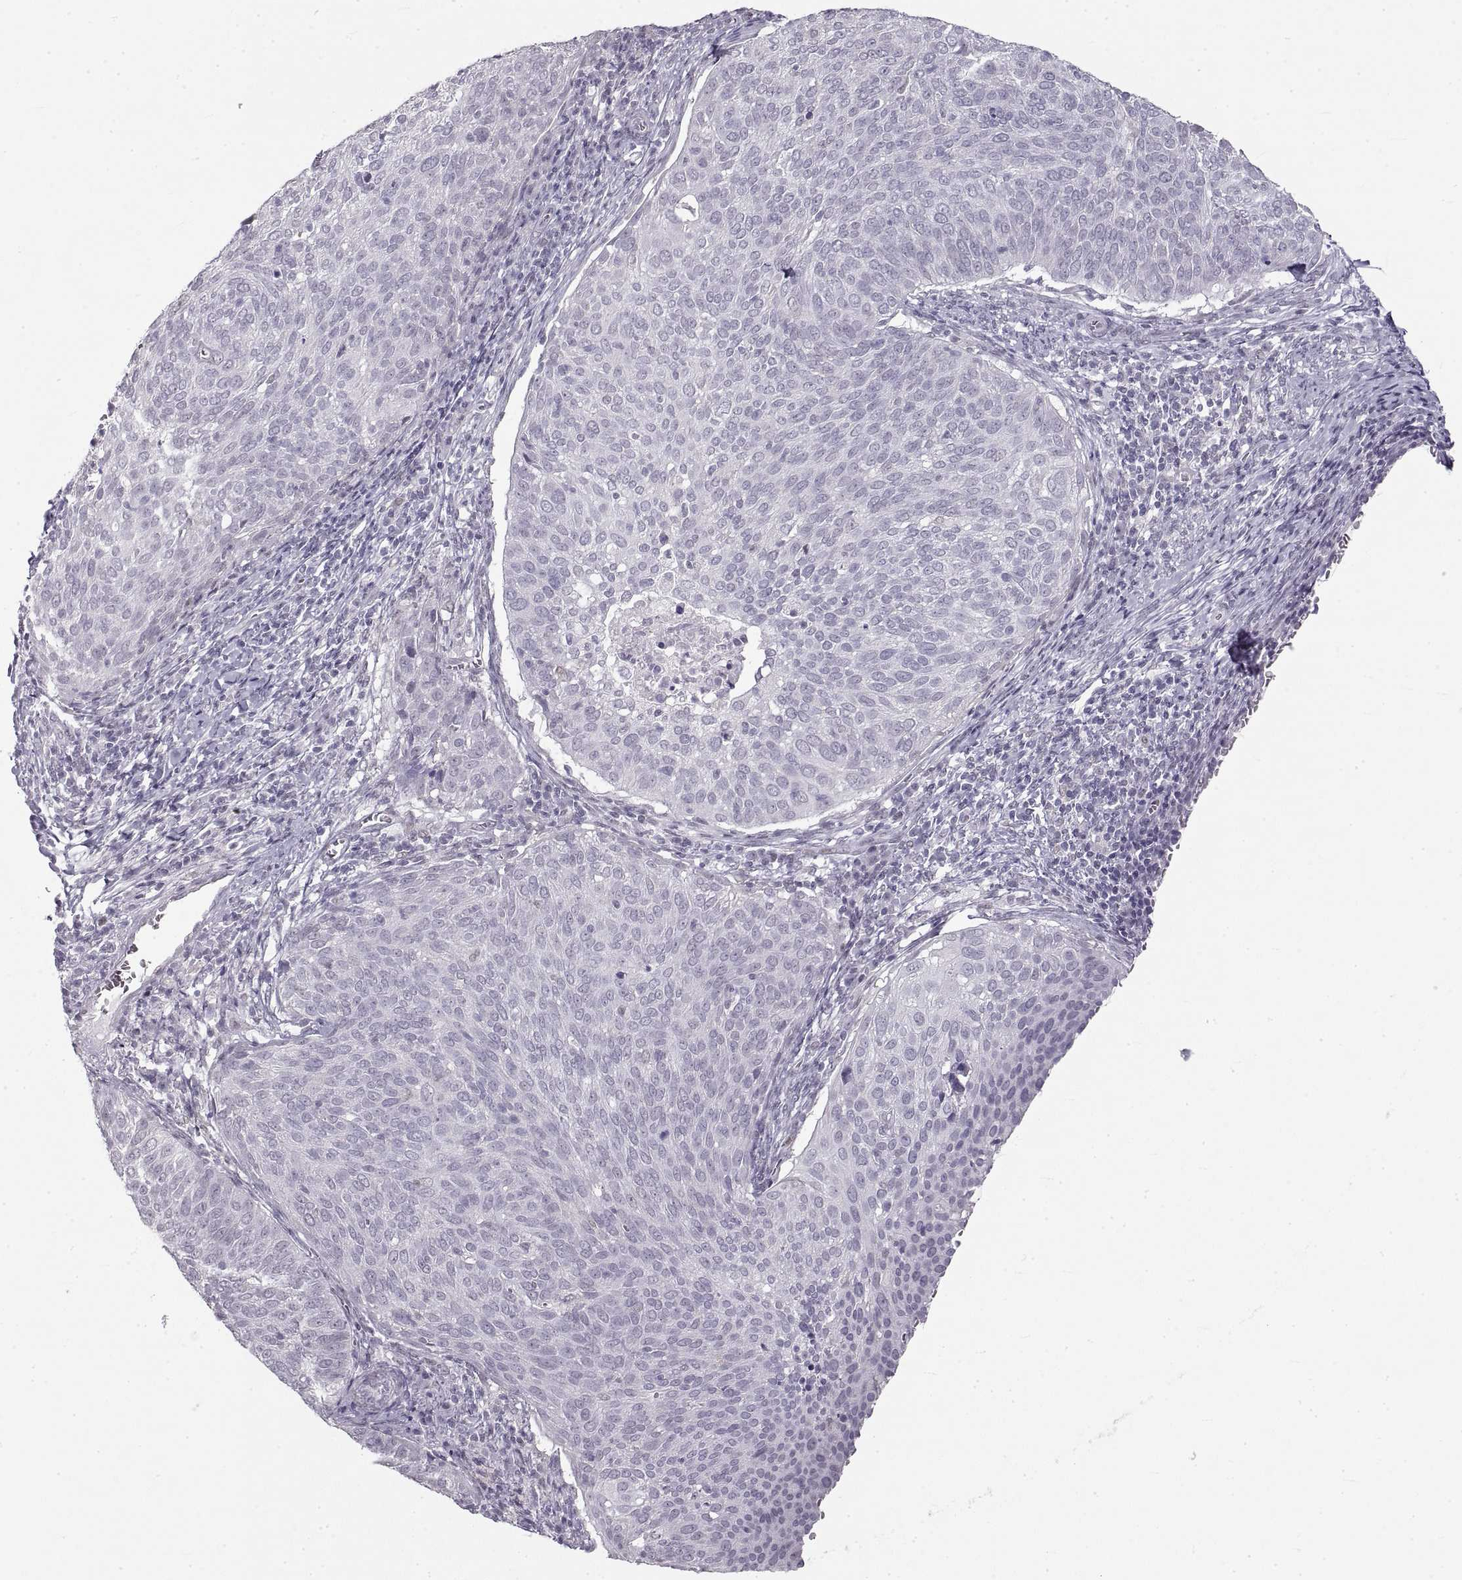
{"staining": {"intensity": "negative", "quantity": "none", "location": "none"}, "tissue": "cervical cancer", "cell_type": "Tumor cells", "image_type": "cancer", "snomed": [{"axis": "morphology", "description": "Squamous cell carcinoma, NOS"}, {"axis": "topography", "description": "Cervix"}], "caption": "Image shows no significant protein positivity in tumor cells of cervical squamous cell carcinoma.", "gene": "NANOS3", "patient": {"sex": "female", "age": 39}}